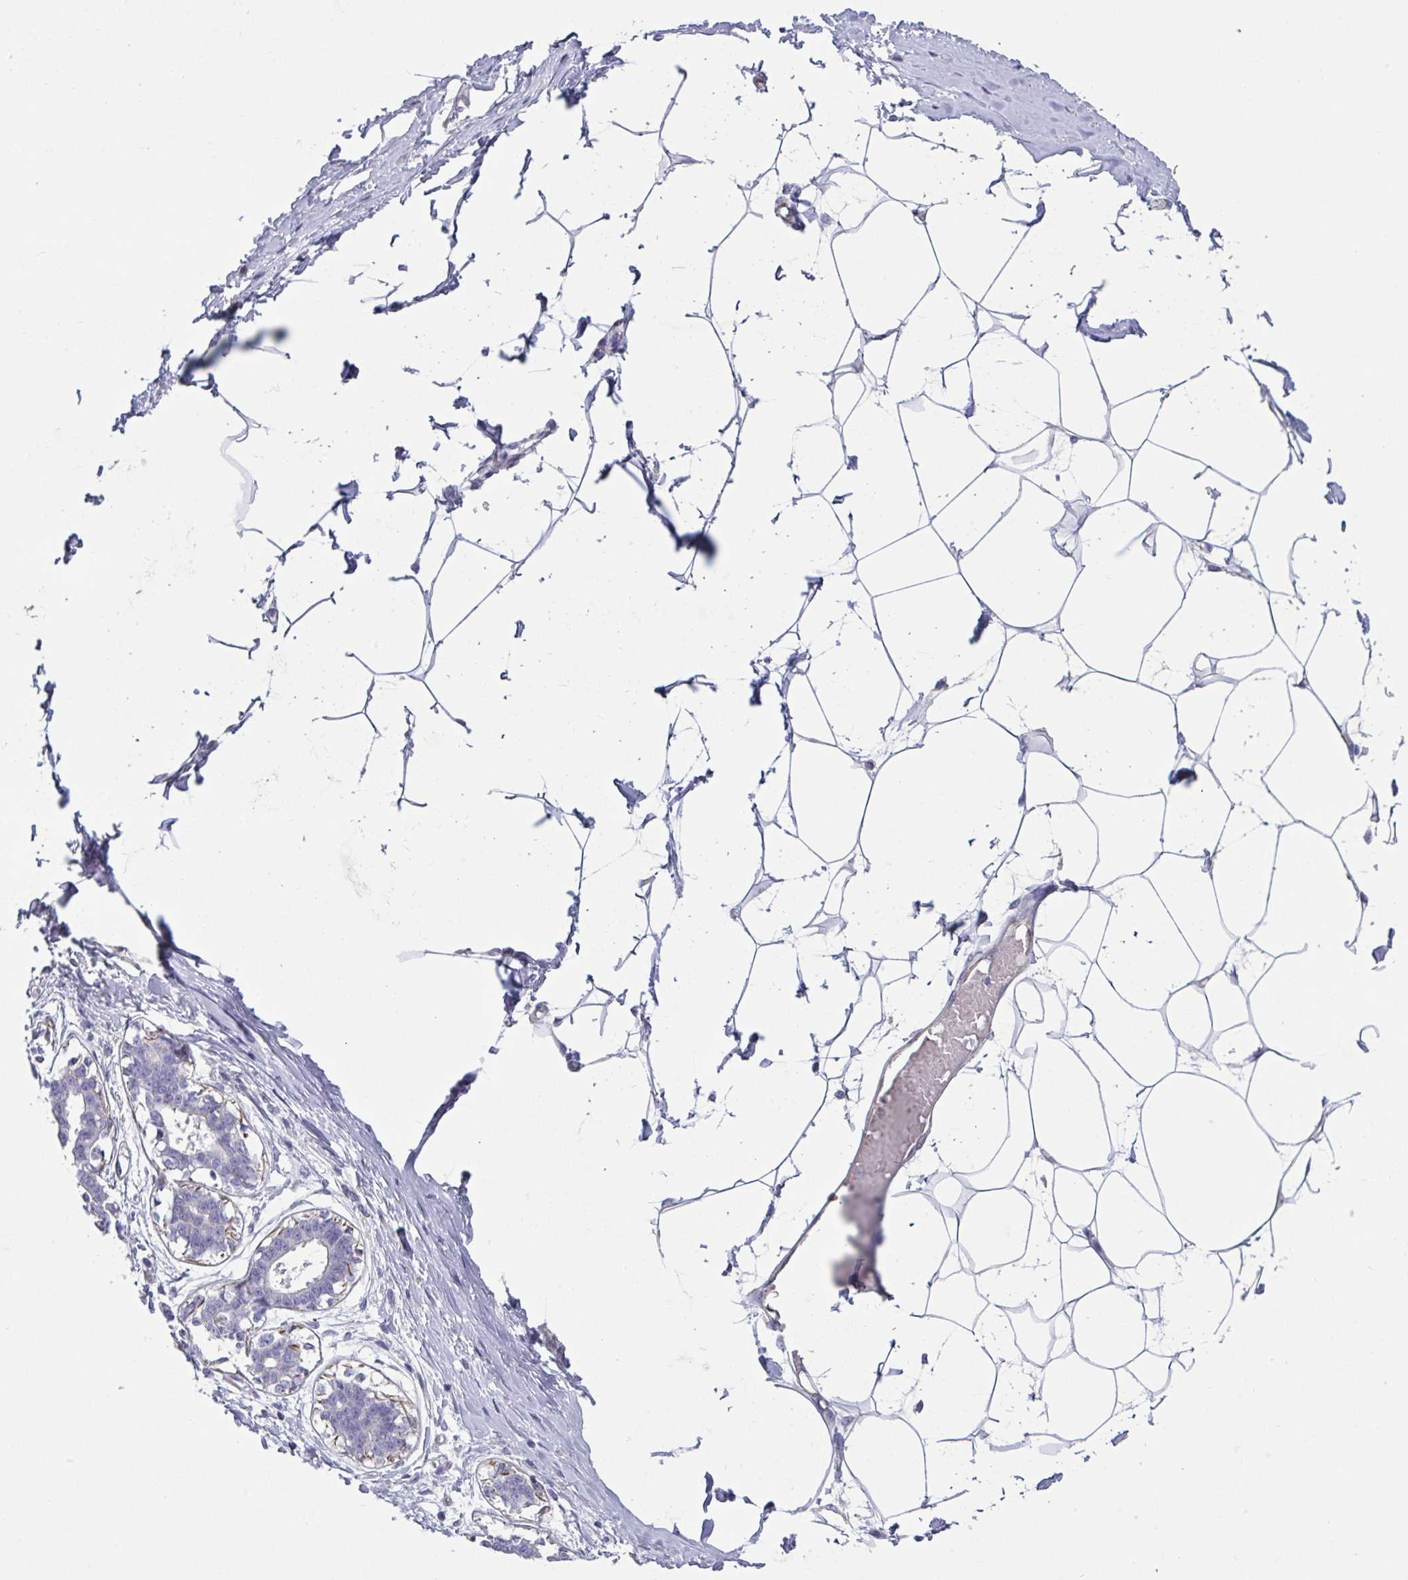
{"staining": {"intensity": "negative", "quantity": "none", "location": "none"}, "tissue": "breast", "cell_type": "Adipocytes", "image_type": "normal", "snomed": [{"axis": "morphology", "description": "Normal tissue, NOS"}, {"axis": "topography", "description": "Breast"}], "caption": "The immunohistochemistry micrograph has no significant expression in adipocytes of breast. (DAB immunohistochemistry, high magnification).", "gene": "OR5P3", "patient": {"sex": "female", "age": 45}}